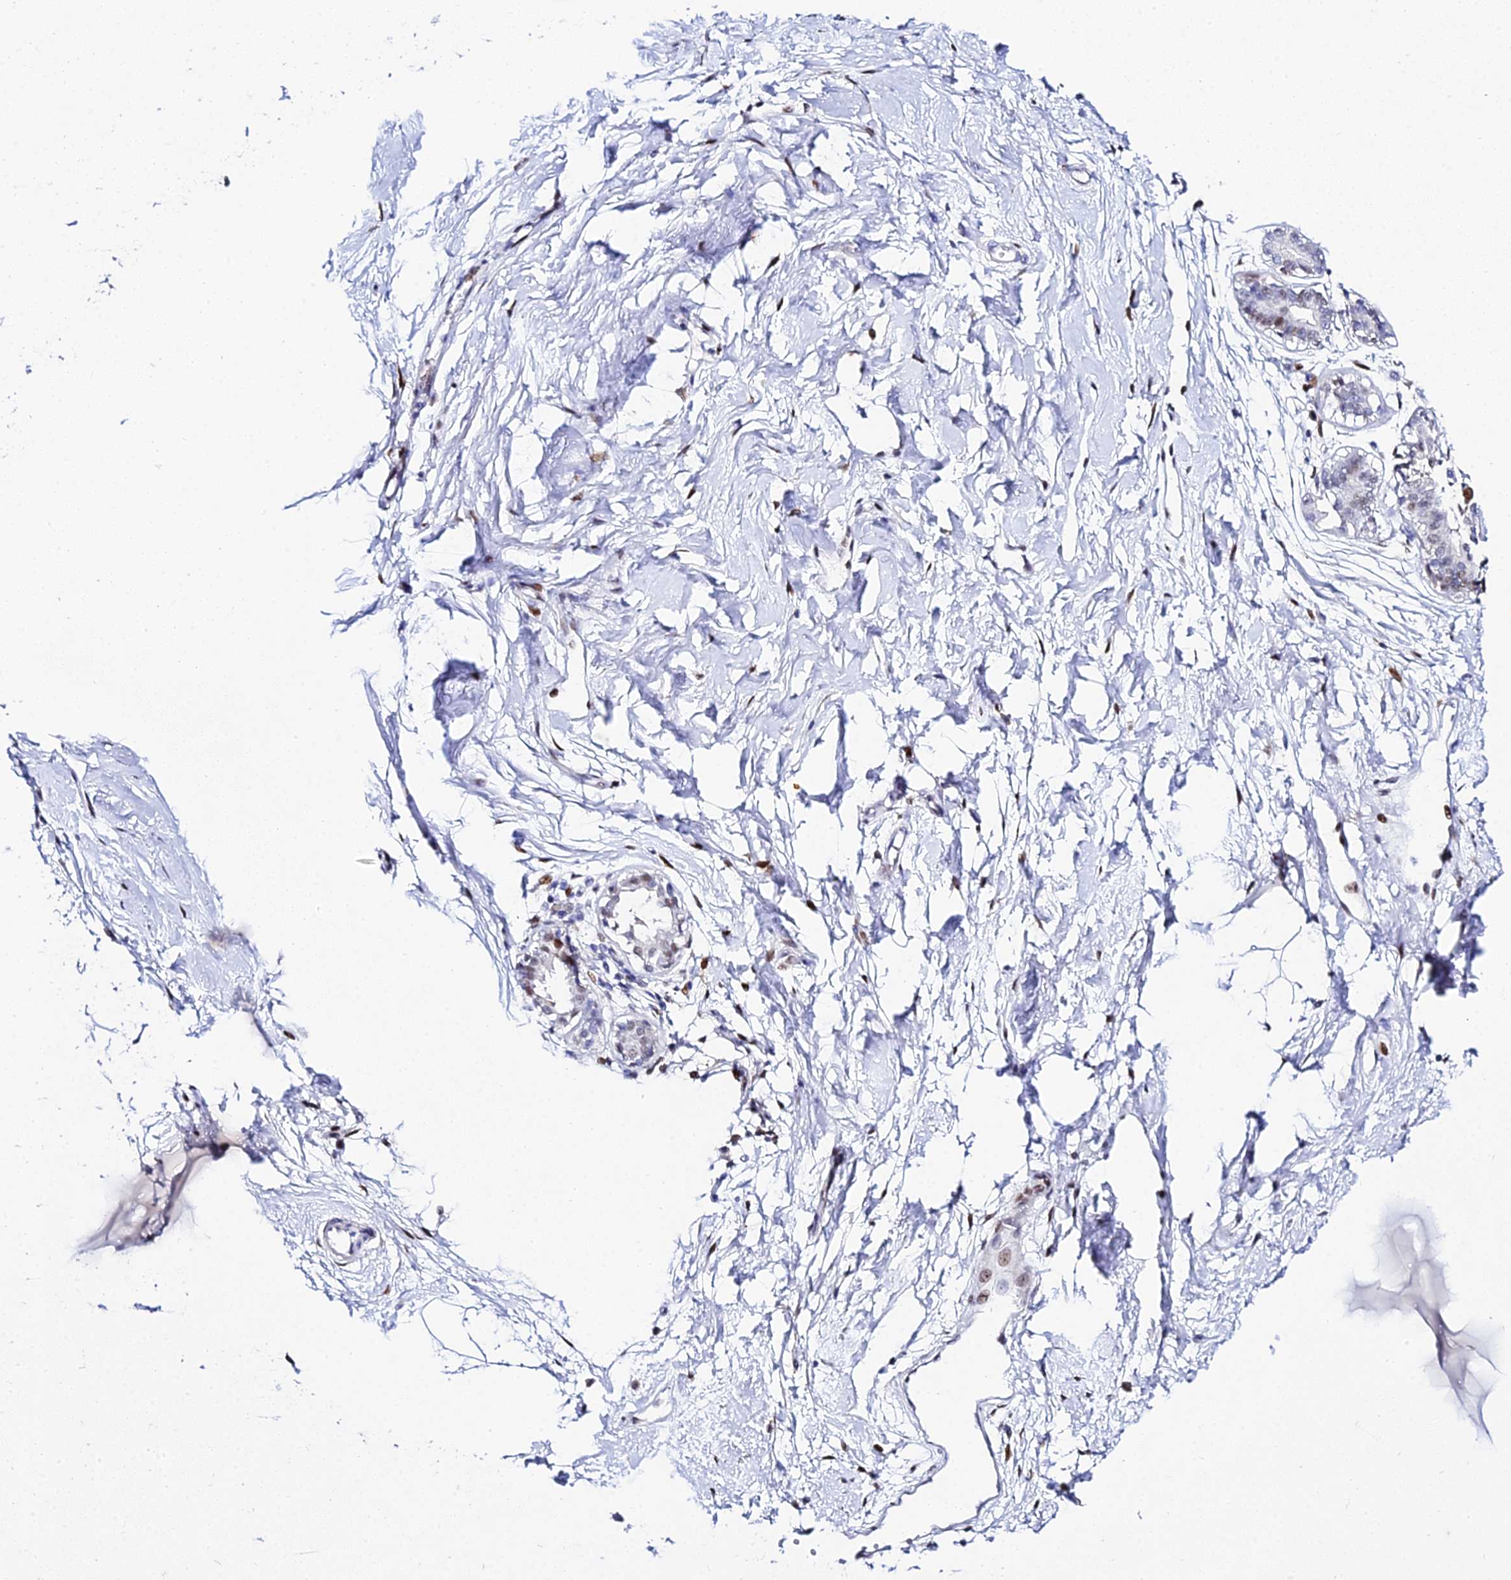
{"staining": {"intensity": "negative", "quantity": "none", "location": "none"}, "tissue": "breast", "cell_type": "Adipocytes", "image_type": "normal", "snomed": [{"axis": "morphology", "description": "Normal tissue, NOS"}, {"axis": "topography", "description": "Breast"}], "caption": "Immunohistochemical staining of normal human breast demonstrates no significant staining in adipocytes.", "gene": "POFUT2", "patient": {"sex": "female", "age": 45}}